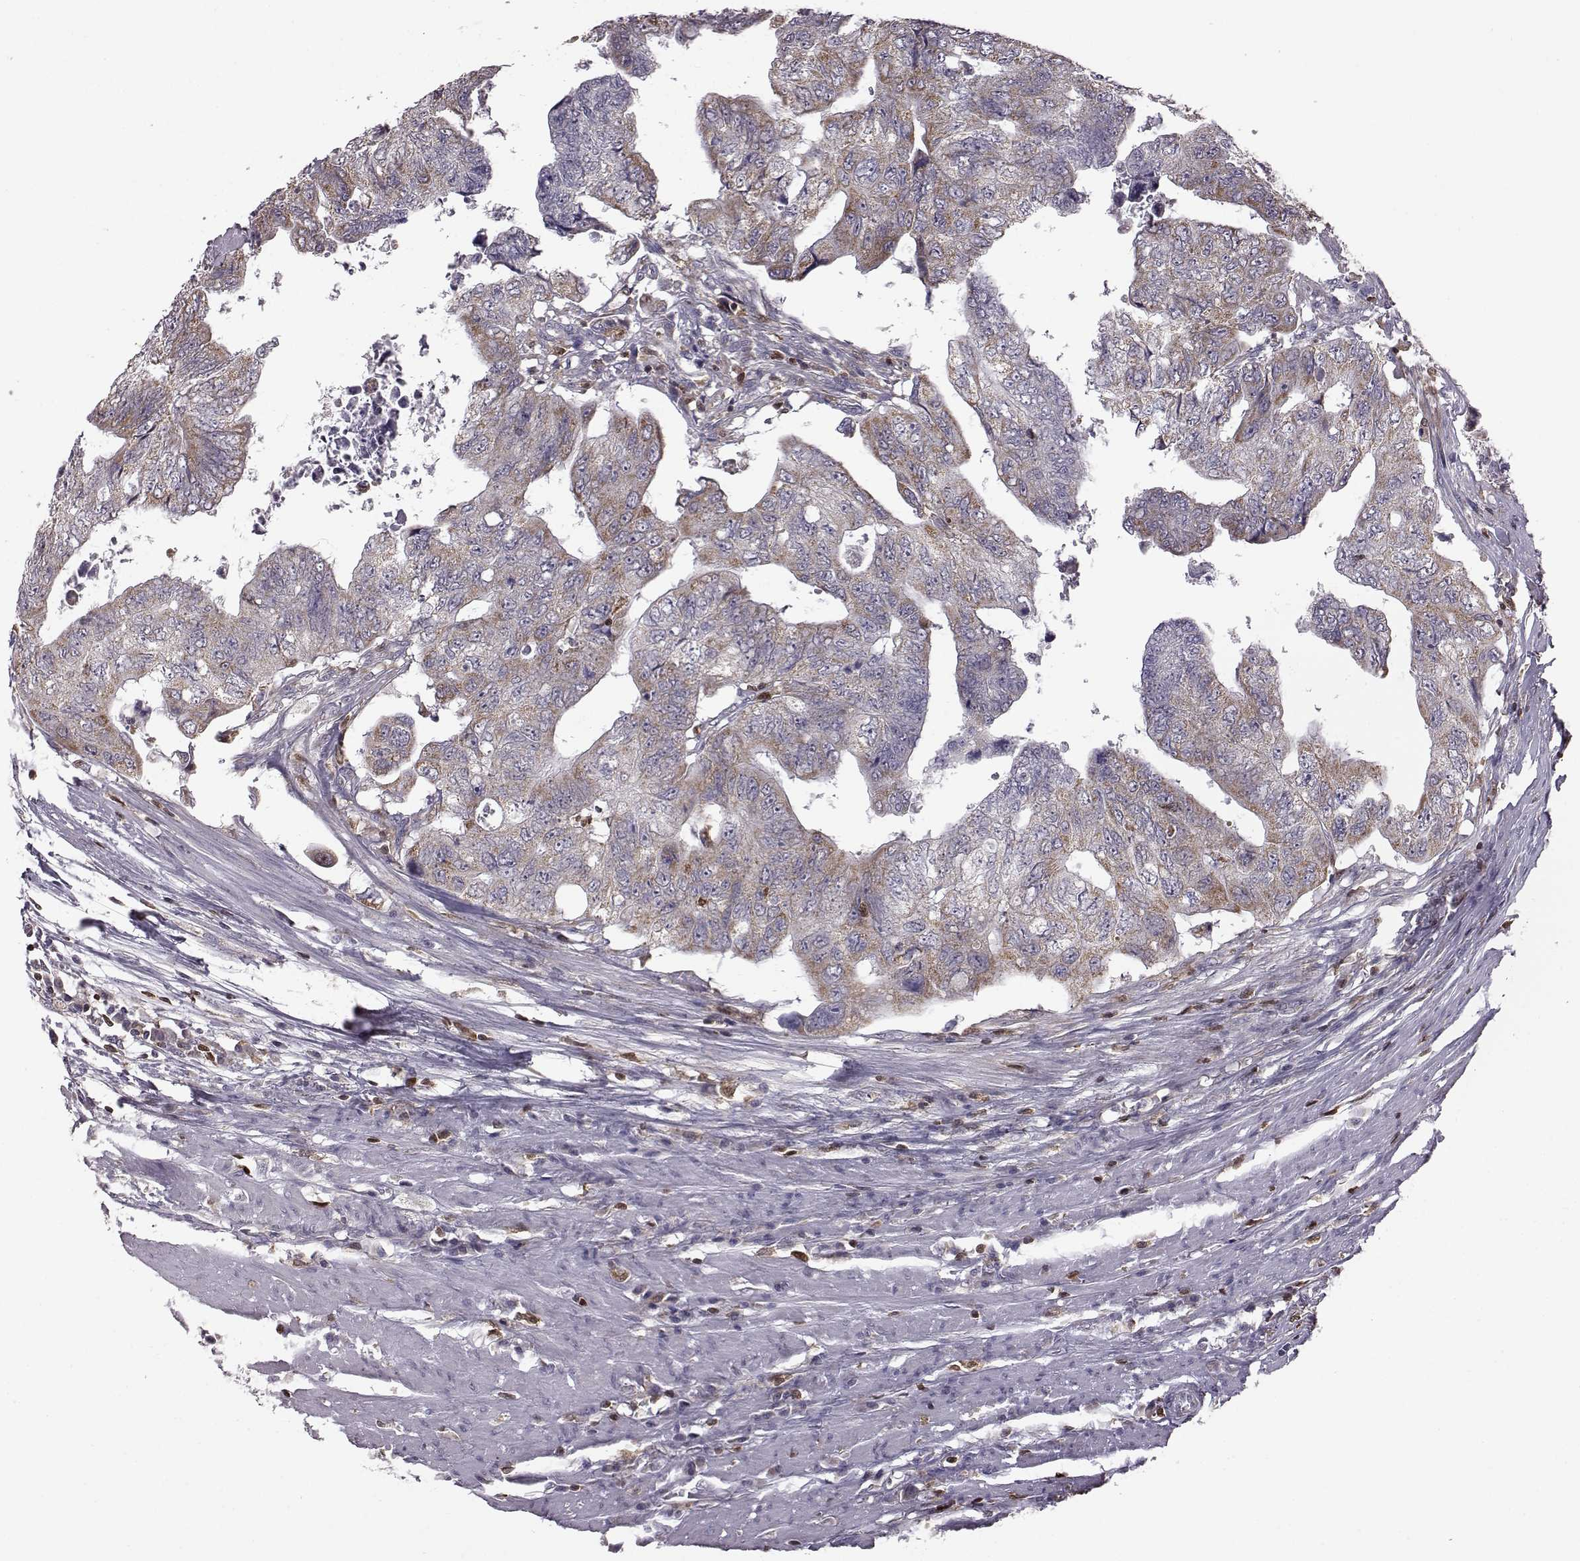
{"staining": {"intensity": "weak", "quantity": "<25%", "location": "cytoplasmic/membranous"}, "tissue": "colorectal cancer", "cell_type": "Tumor cells", "image_type": "cancer", "snomed": [{"axis": "morphology", "description": "Adenocarcinoma, NOS"}, {"axis": "topography", "description": "Colon"}], "caption": "A micrograph of adenocarcinoma (colorectal) stained for a protein reveals no brown staining in tumor cells.", "gene": "DOK2", "patient": {"sex": "male", "age": 57}}